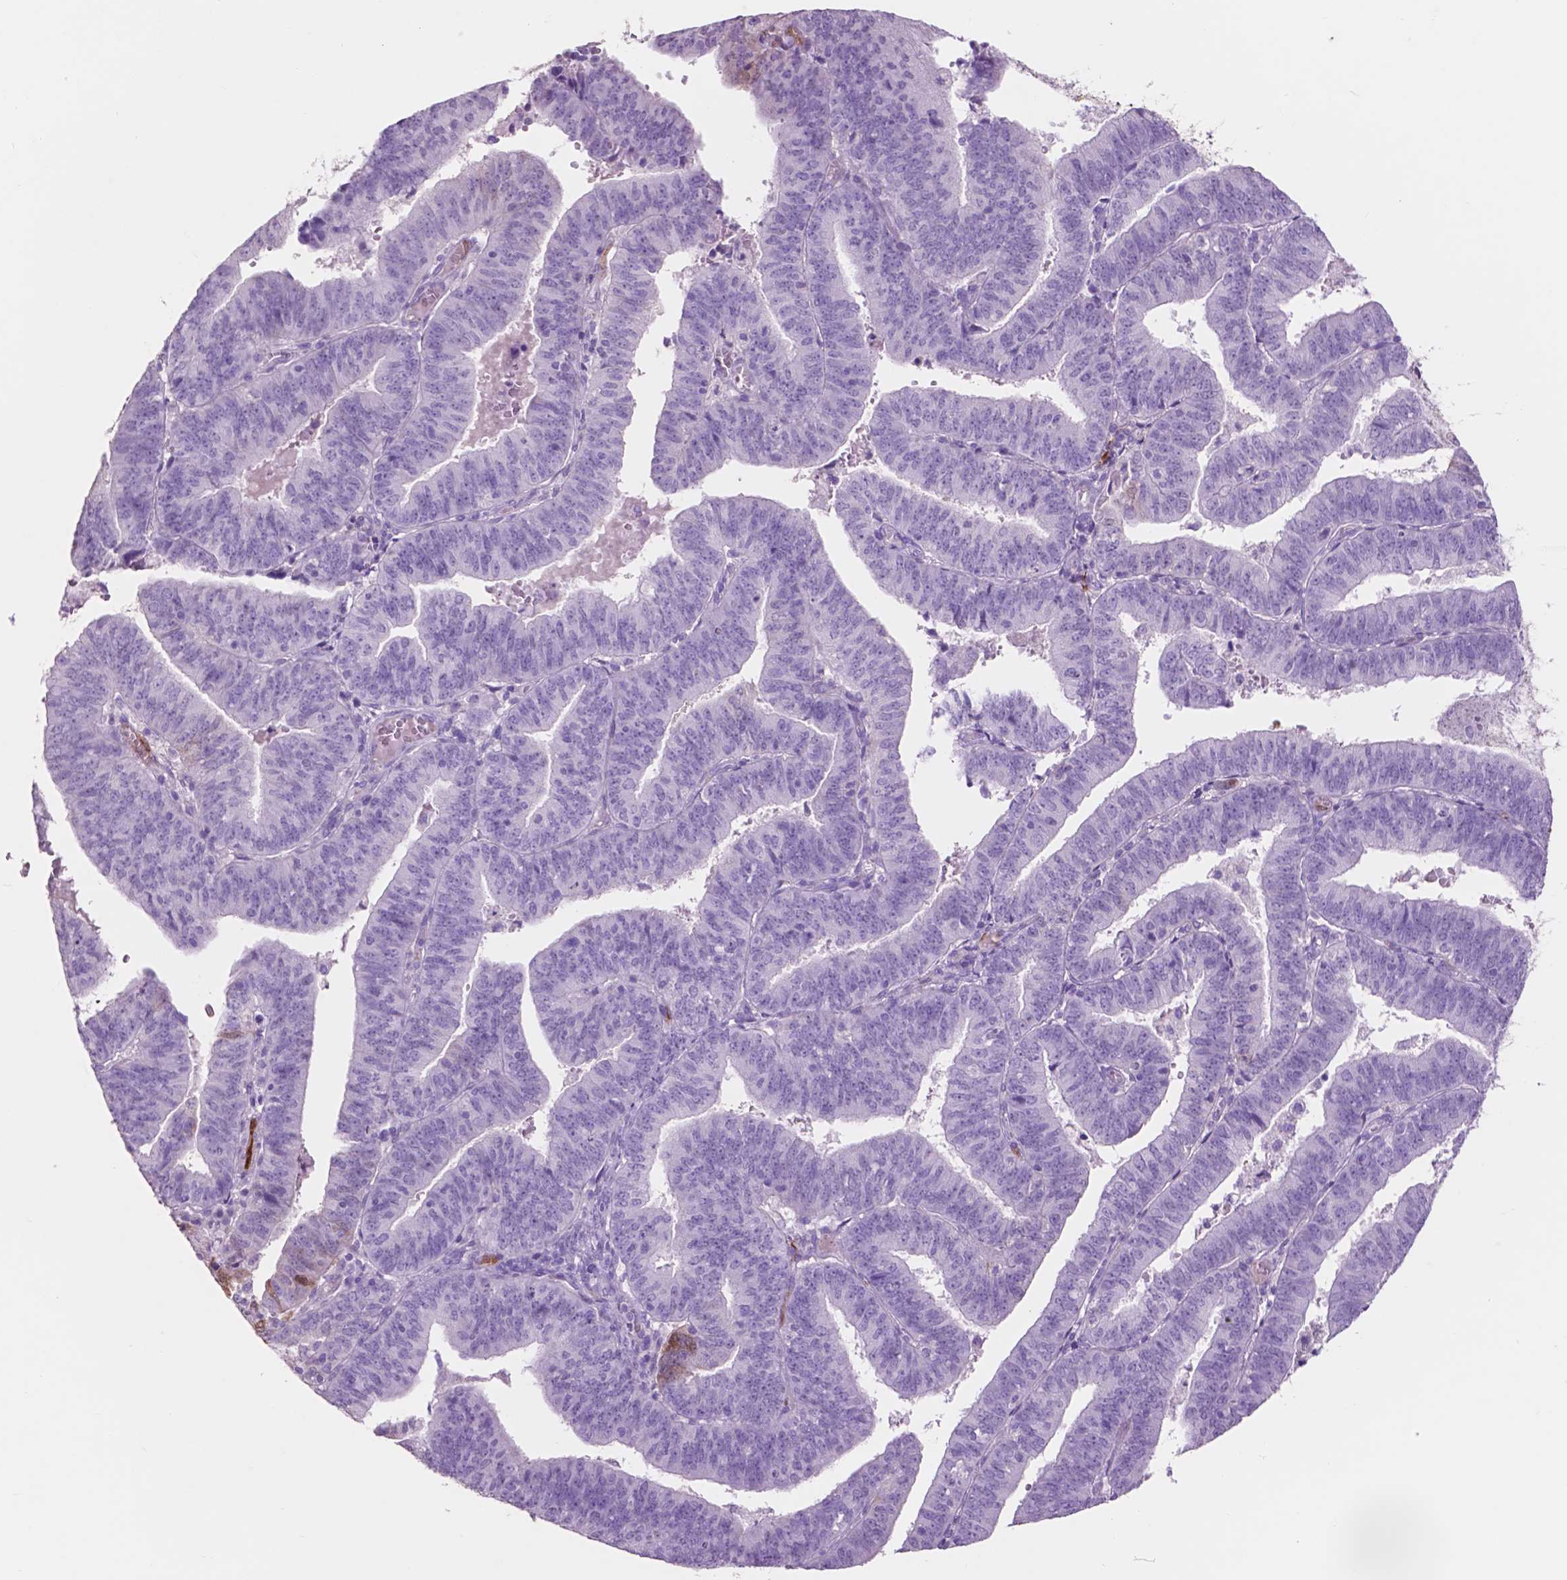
{"staining": {"intensity": "moderate", "quantity": "<25%", "location": "cytoplasmic/membranous,nuclear"}, "tissue": "endometrial cancer", "cell_type": "Tumor cells", "image_type": "cancer", "snomed": [{"axis": "morphology", "description": "Adenocarcinoma, NOS"}, {"axis": "topography", "description": "Endometrium"}], "caption": "Immunohistochemical staining of human adenocarcinoma (endometrial) shows moderate cytoplasmic/membranous and nuclear protein staining in approximately <25% of tumor cells.", "gene": "IDO1", "patient": {"sex": "female", "age": 82}}